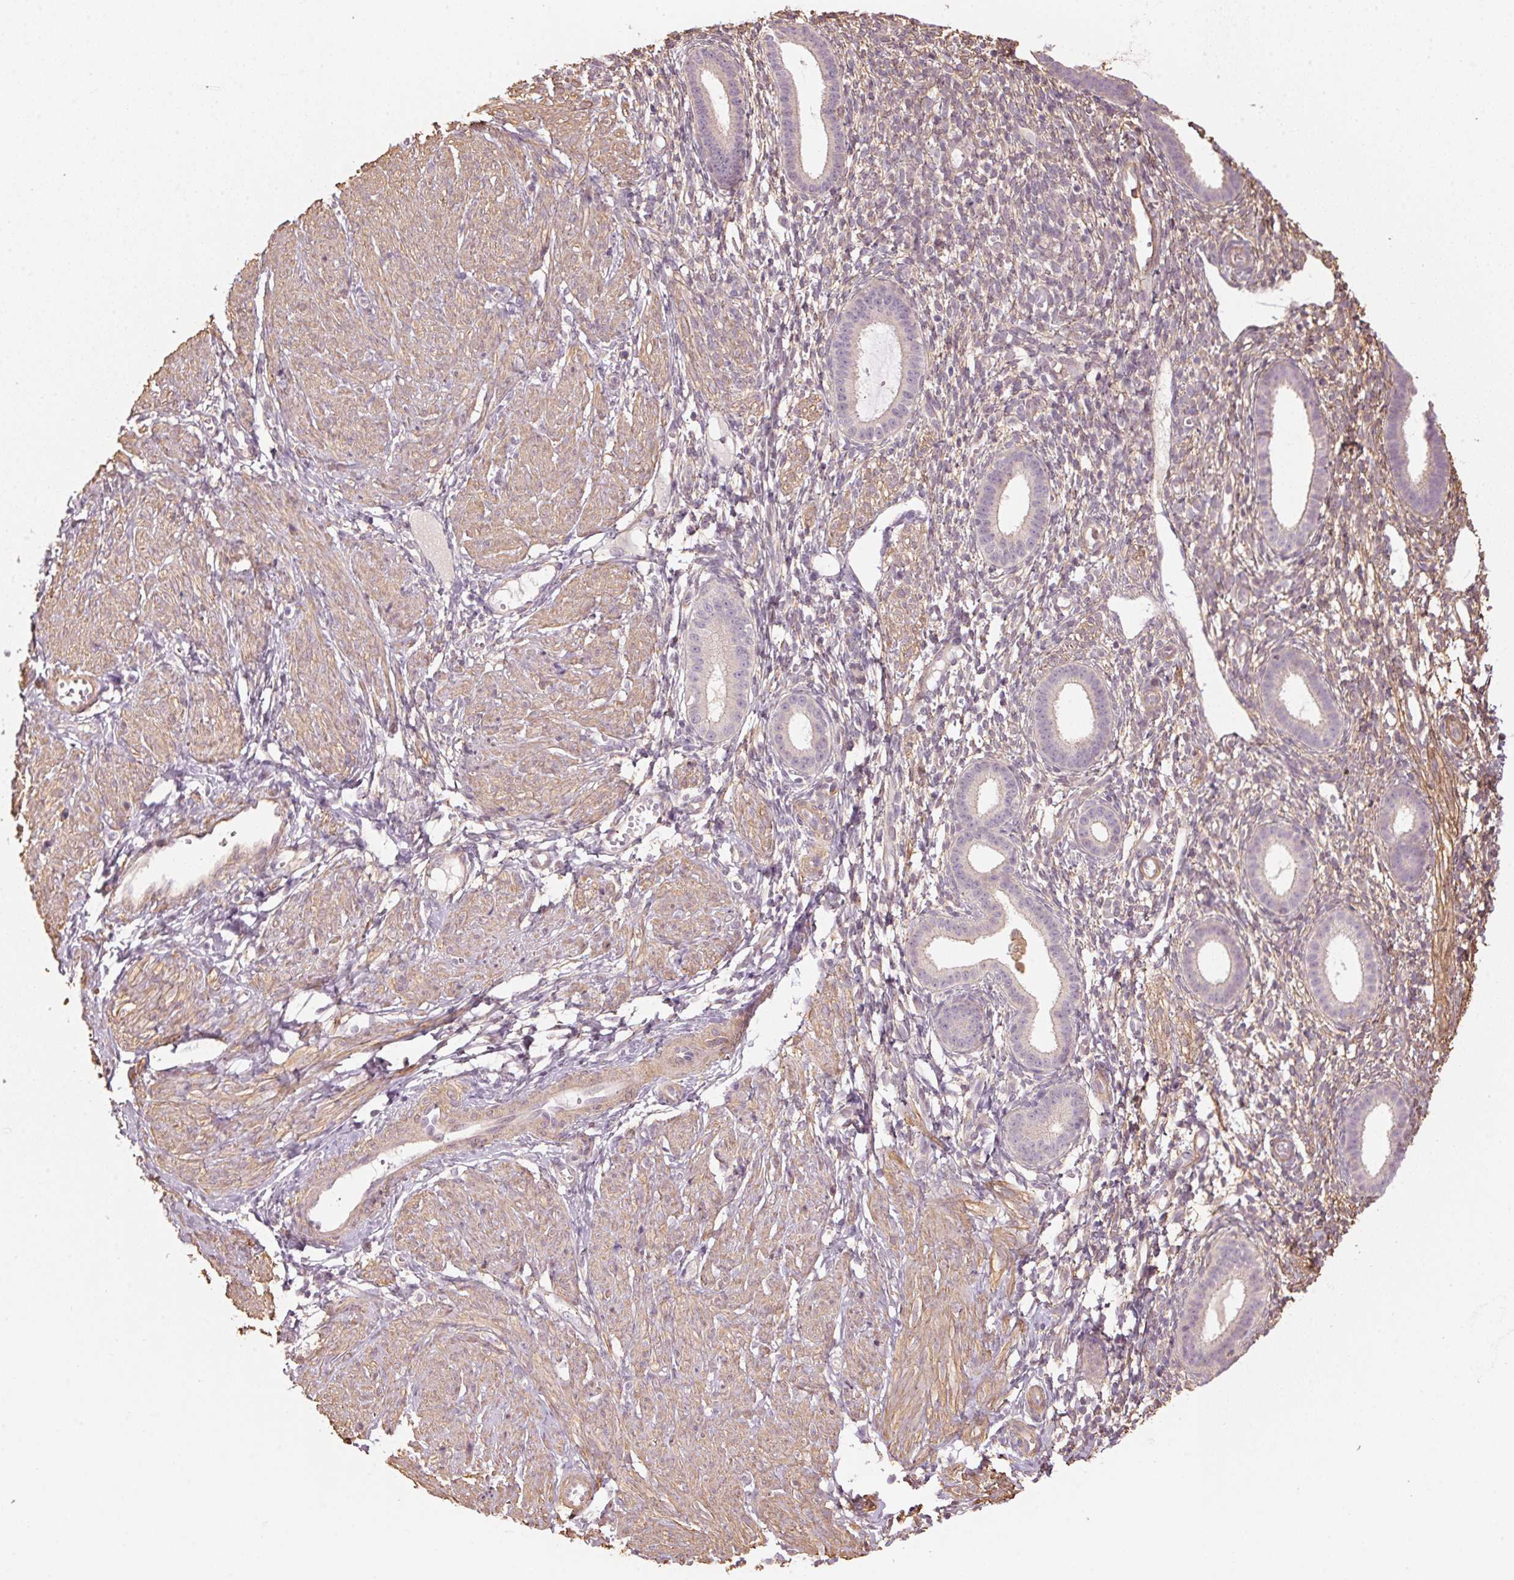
{"staining": {"intensity": "negative", "quantity": "none", "location": "none"}, "tissue": "endometrium", "cell_type": "Cells in endometrial stroma", "image_type": "normal", "snomed": [{"axis": "morphology", "description": "Normal tissue, NOS"}, {"axis": "topography", "description": "Endometrium"}], "caption": "The photomicrograph demonstrates no significant positivity in cells in endometrial stroma of endometrium. (Stains: DAB (3,3'-diaminobenzidine) immunohistochemistry (IHC) with hematoxylin counter stain, Microscopy: brightfield microscopy at high magnification).", "gene": "QDPR", "patient": {"sex": "female", "age": 36}}